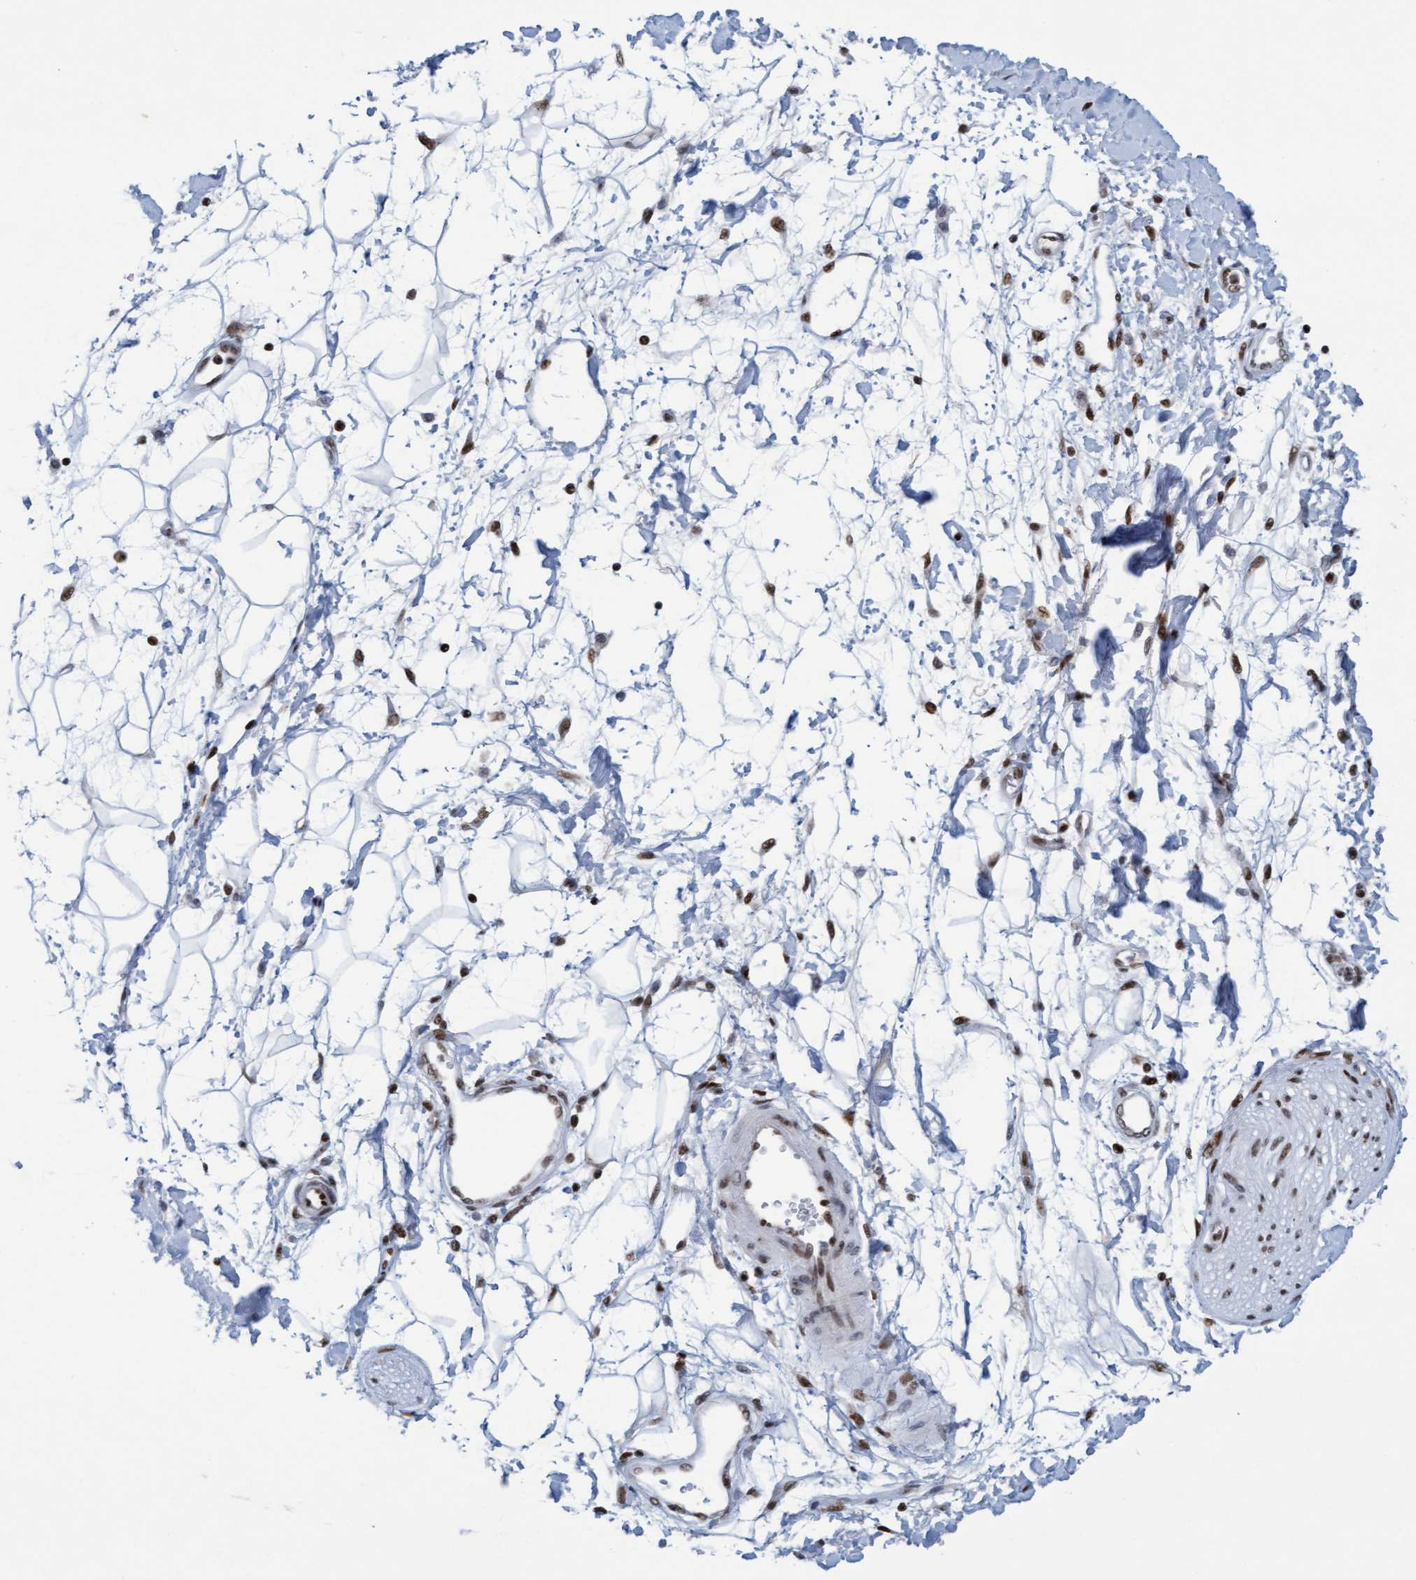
{"staining": {"intensity": "moderate", "quantity": "25%-75%", "location": "nuclear"}, "tissue": "adipose tissue", "cell_type": "Adipocytes", "image_type": "normal", "snomed": [{"axis": "morphology", "description": "Normal tissue, NOS"}, {"axis": "morphology", "description": "Adenocarcinoma, NOS"}, {"axis": "topography", "description": "Duodenum"}, {"axis": "topography", "description": "Peripheral nerve tissue"}], "caption": "Immunohistochemistry of unremarkable human adipose tissue shows medium levels of moderate nuclear staining in about 25%-75% of adipocytes. (IHC, brightfield microscopy, high magnification).", "gene": "GLRX2", "patient": {"sex": "female", "age": 60}}